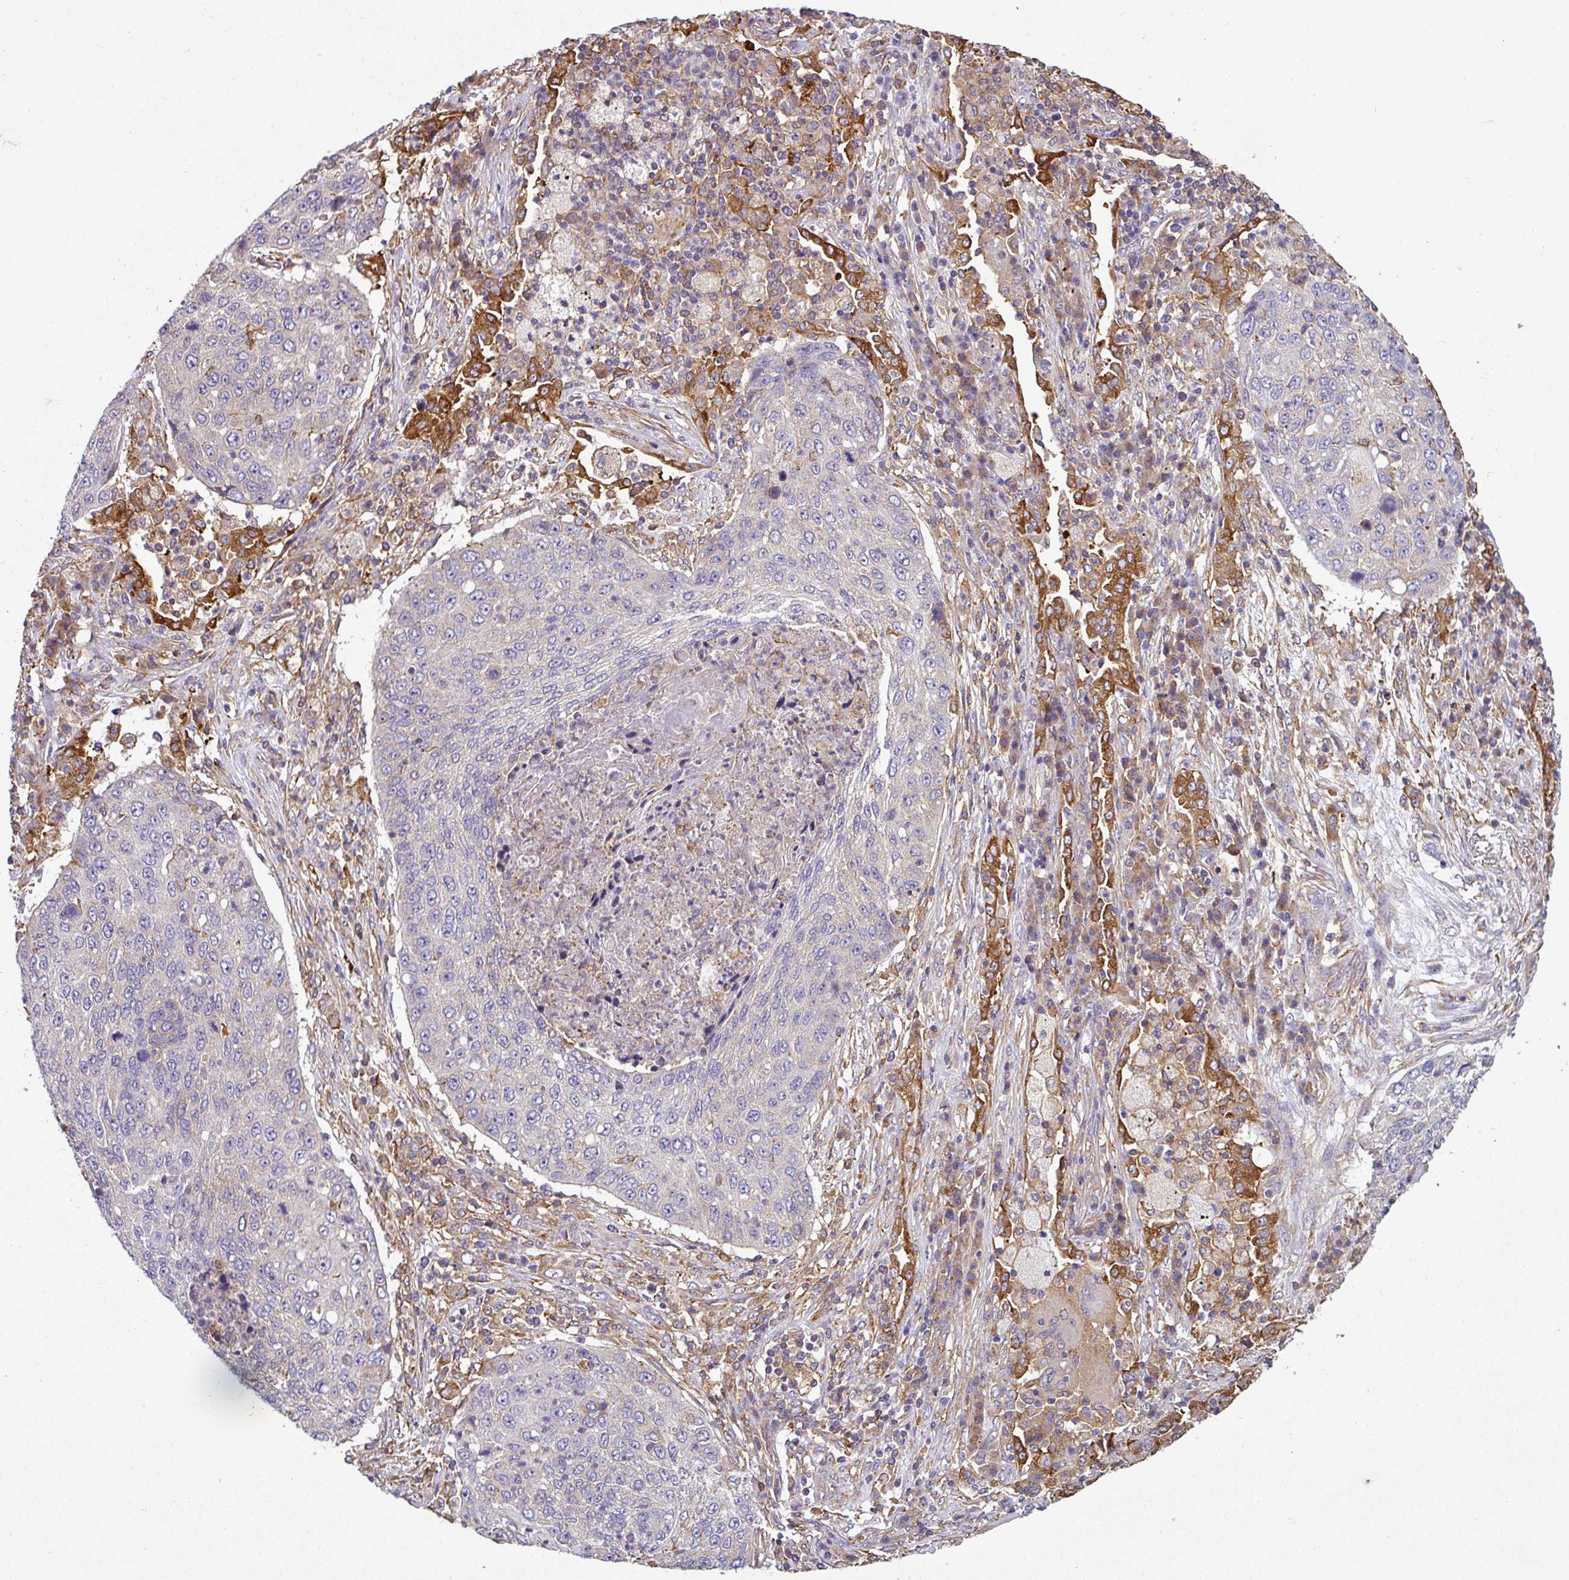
{"staining": {"intensity": "negative", "quantity": "none", "location": "none"}, "tissue": "lung cancer", "cell_type": "Tumor cells", "image_type": "cancer", "snomed": [{"axis": "morphology", "description": "Squamous cell carcinoma, NOS"}, {"axis": "topography", "description": "Lung"}], "caption": "Immunohistochemistry image of neoplastic tissue: human lung cancer (squamous cell carcinoma) stained with DAB reveals no significant protein expression in tumor cells.", "gene": "XNDC1N", "patient": {"sex": "female", "age": 63}}